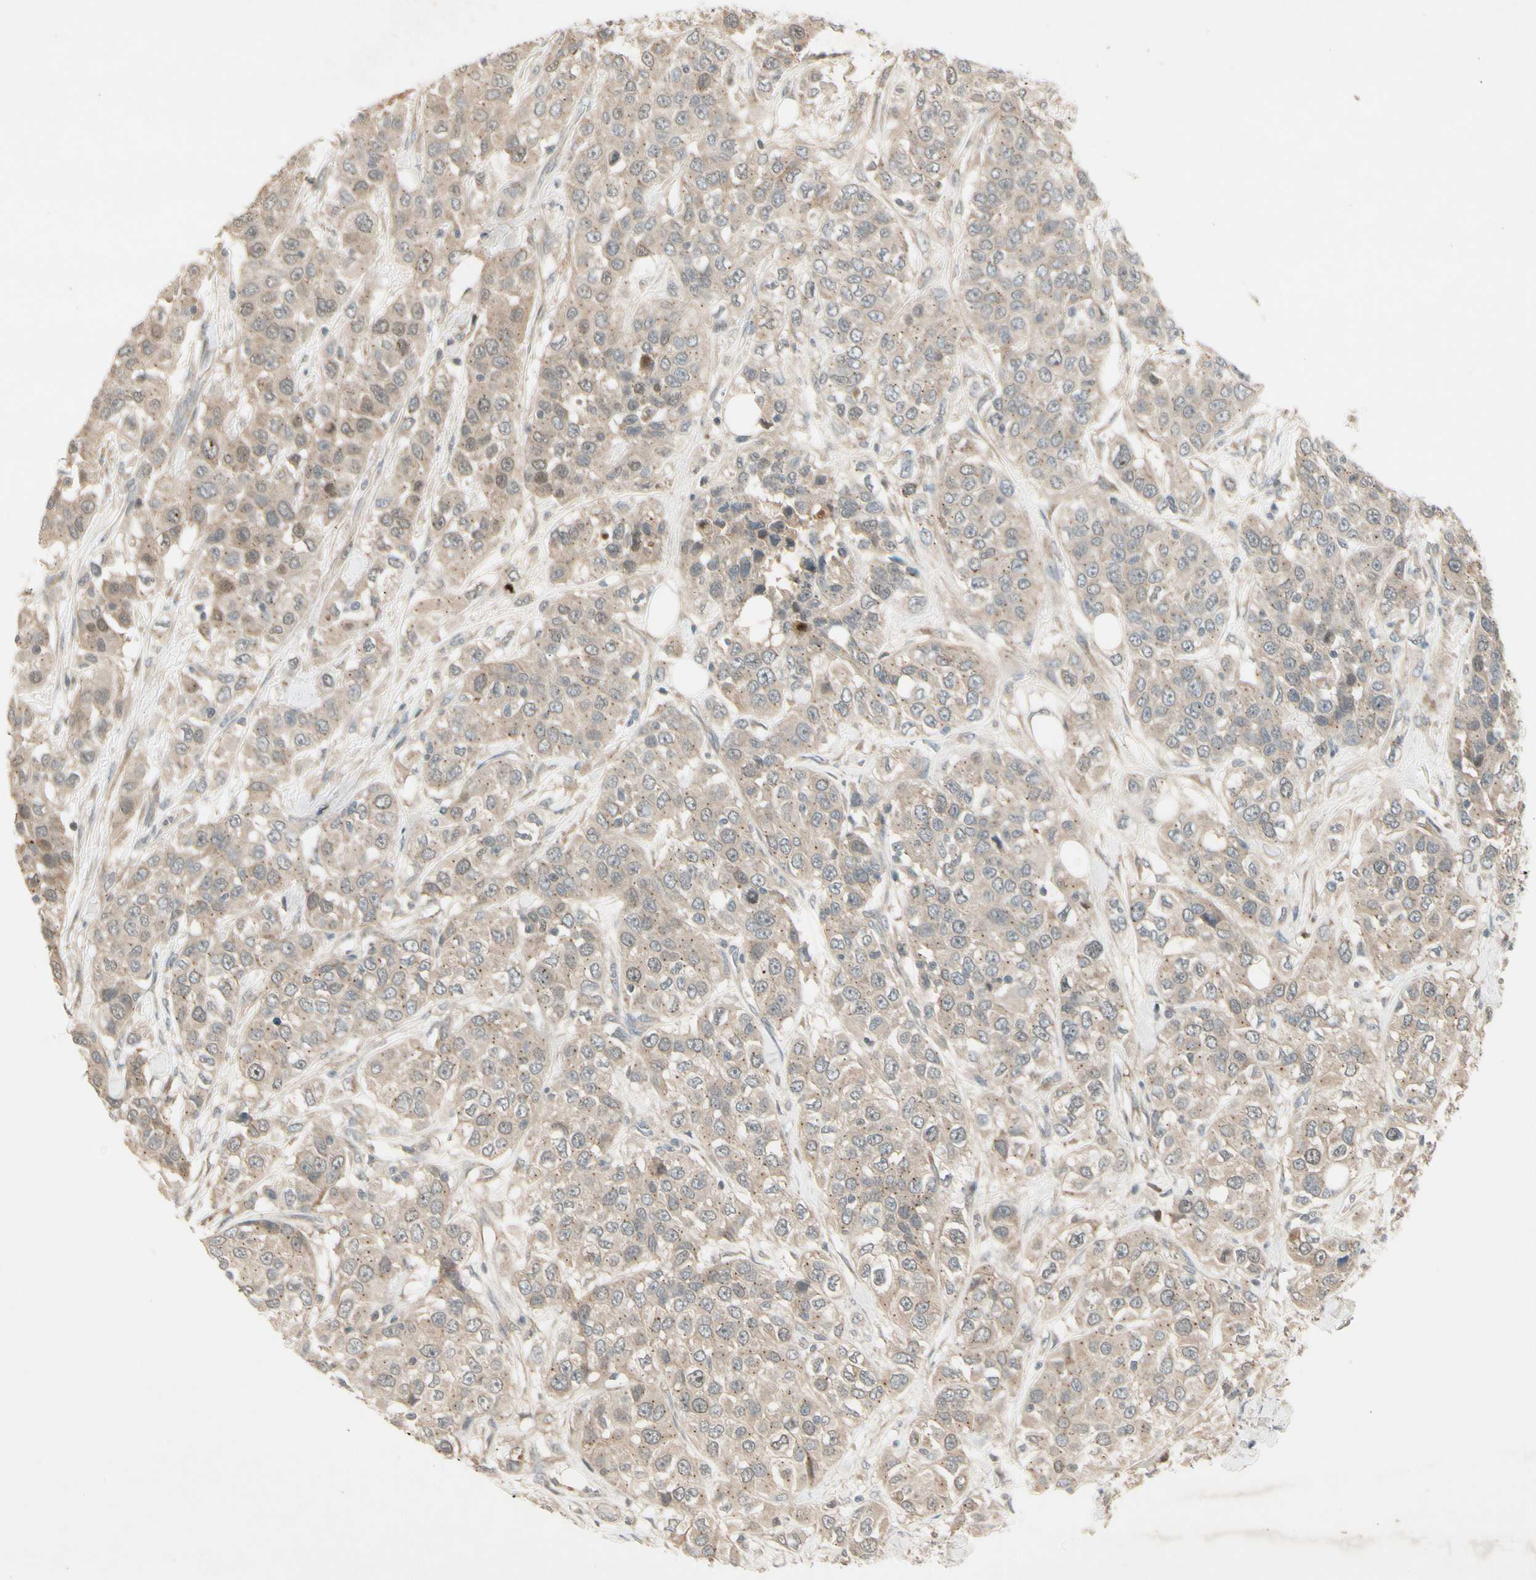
{"staining": {"intensity": "weak", "quantity": ">75%", "location": "cytoplasmic/membranous"}, "tissue": "urothelial cancer", "cell_type": "Tumor cells", "image_type": "cancer", "snomed": [{"axis": "morphology", "description": "Urothelial carcinoma, High grade"}, {"axis": "topography", "description": "Urinary bladder"}], "caption": "Tumor cells exhibit low levels of weak cytoplasmic/membranous expression in approximately >75% of cells in urothelial cancer.", "gene": "FHDC1", "patient": {"sex": "female", "age": 80}}